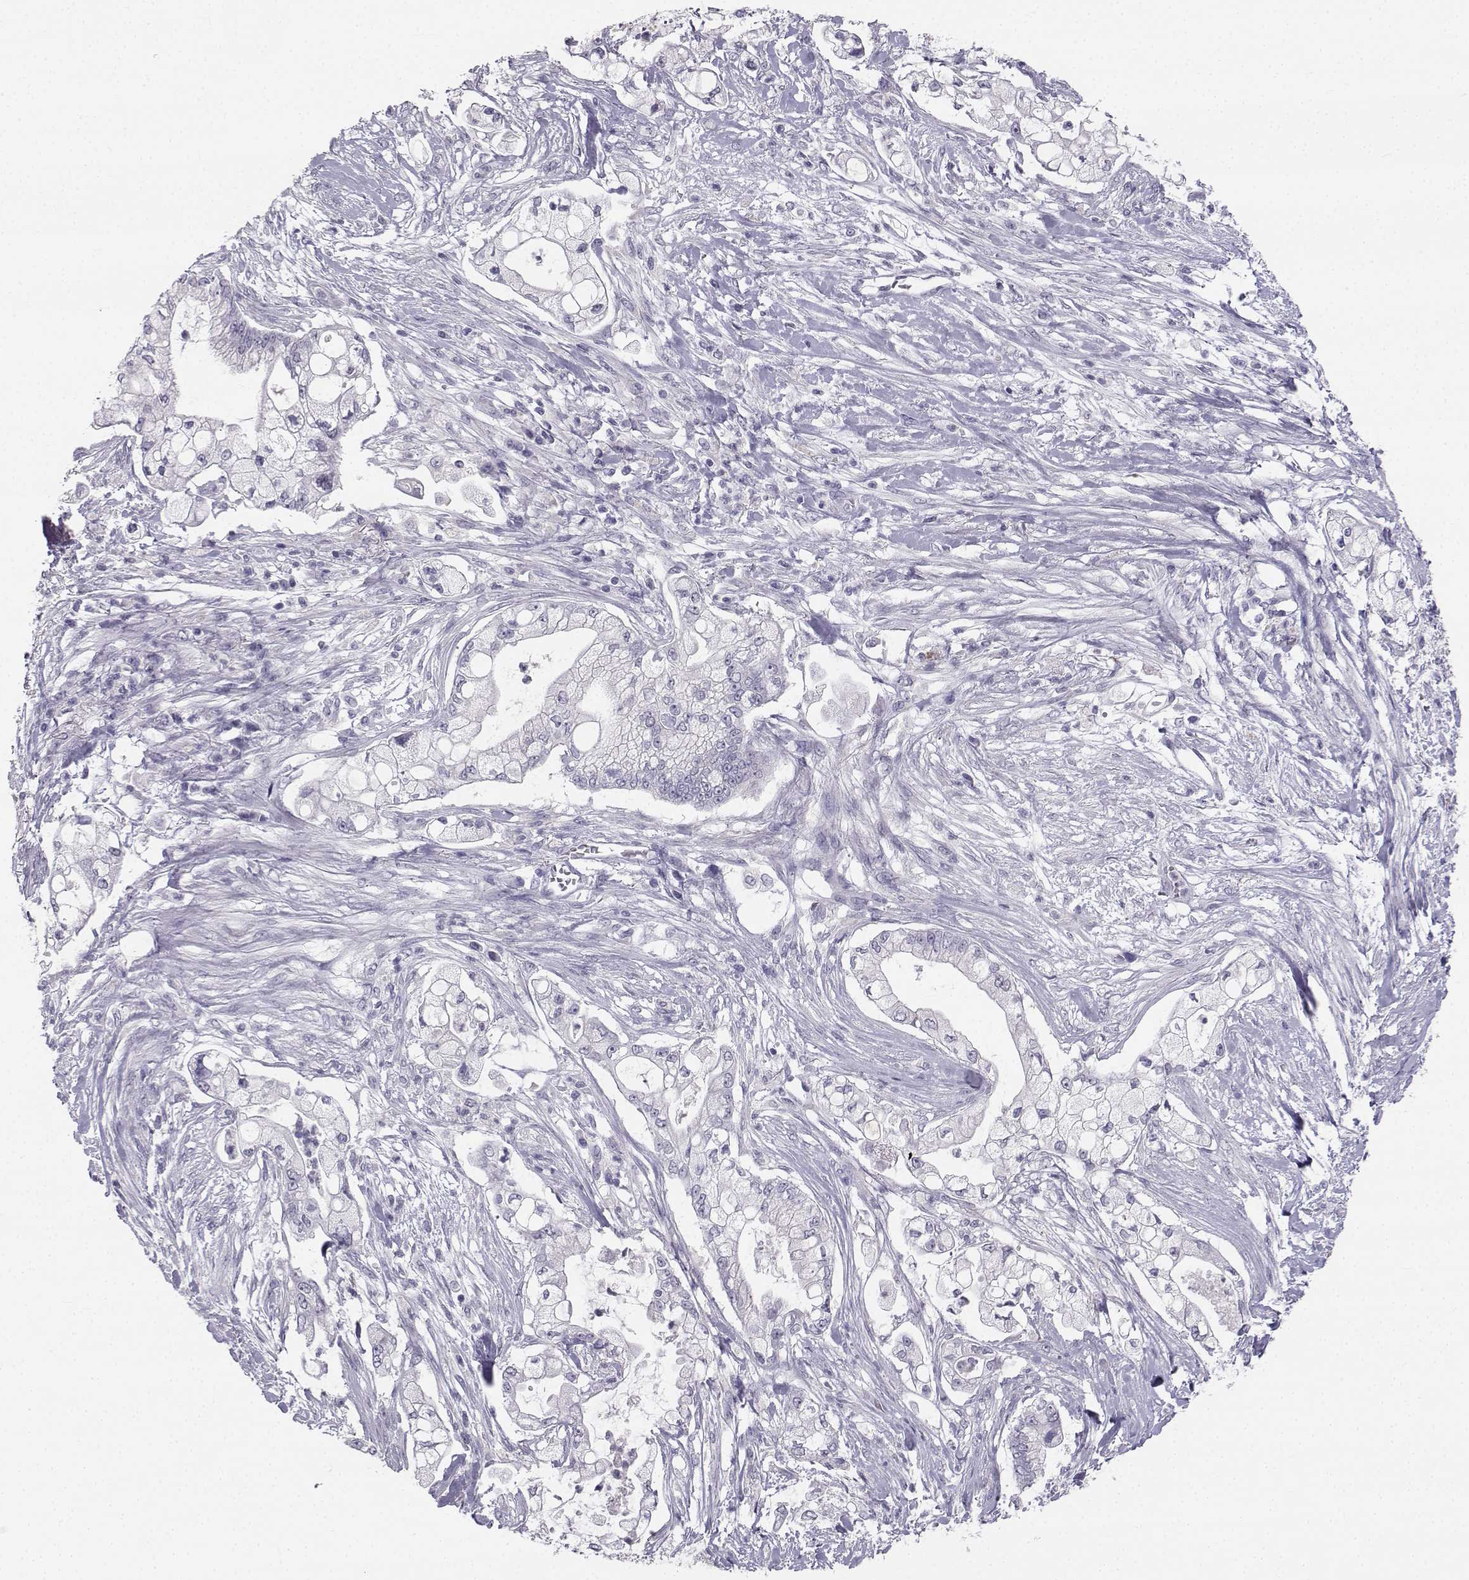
{"staining": {"intensity": "negative", "quantity": "none", "location": "none"}, "tissue": "pancreatic cancer", "cell_type": "Tumor cells", "image_type": "cancer", "snomed": [{"axis": "morphology", "description": "Adenocarcinoma, NOS"}, {"axis": "topography", "description": "Pancreas"}], "caption": "A histopathology image of pancreatic cancer (adenocarcinoma) stained for a protein demonstrates no brown staining in tumor cells.", "gene": "SYCE1", "patient": {"sex": "female", "age": 69}}